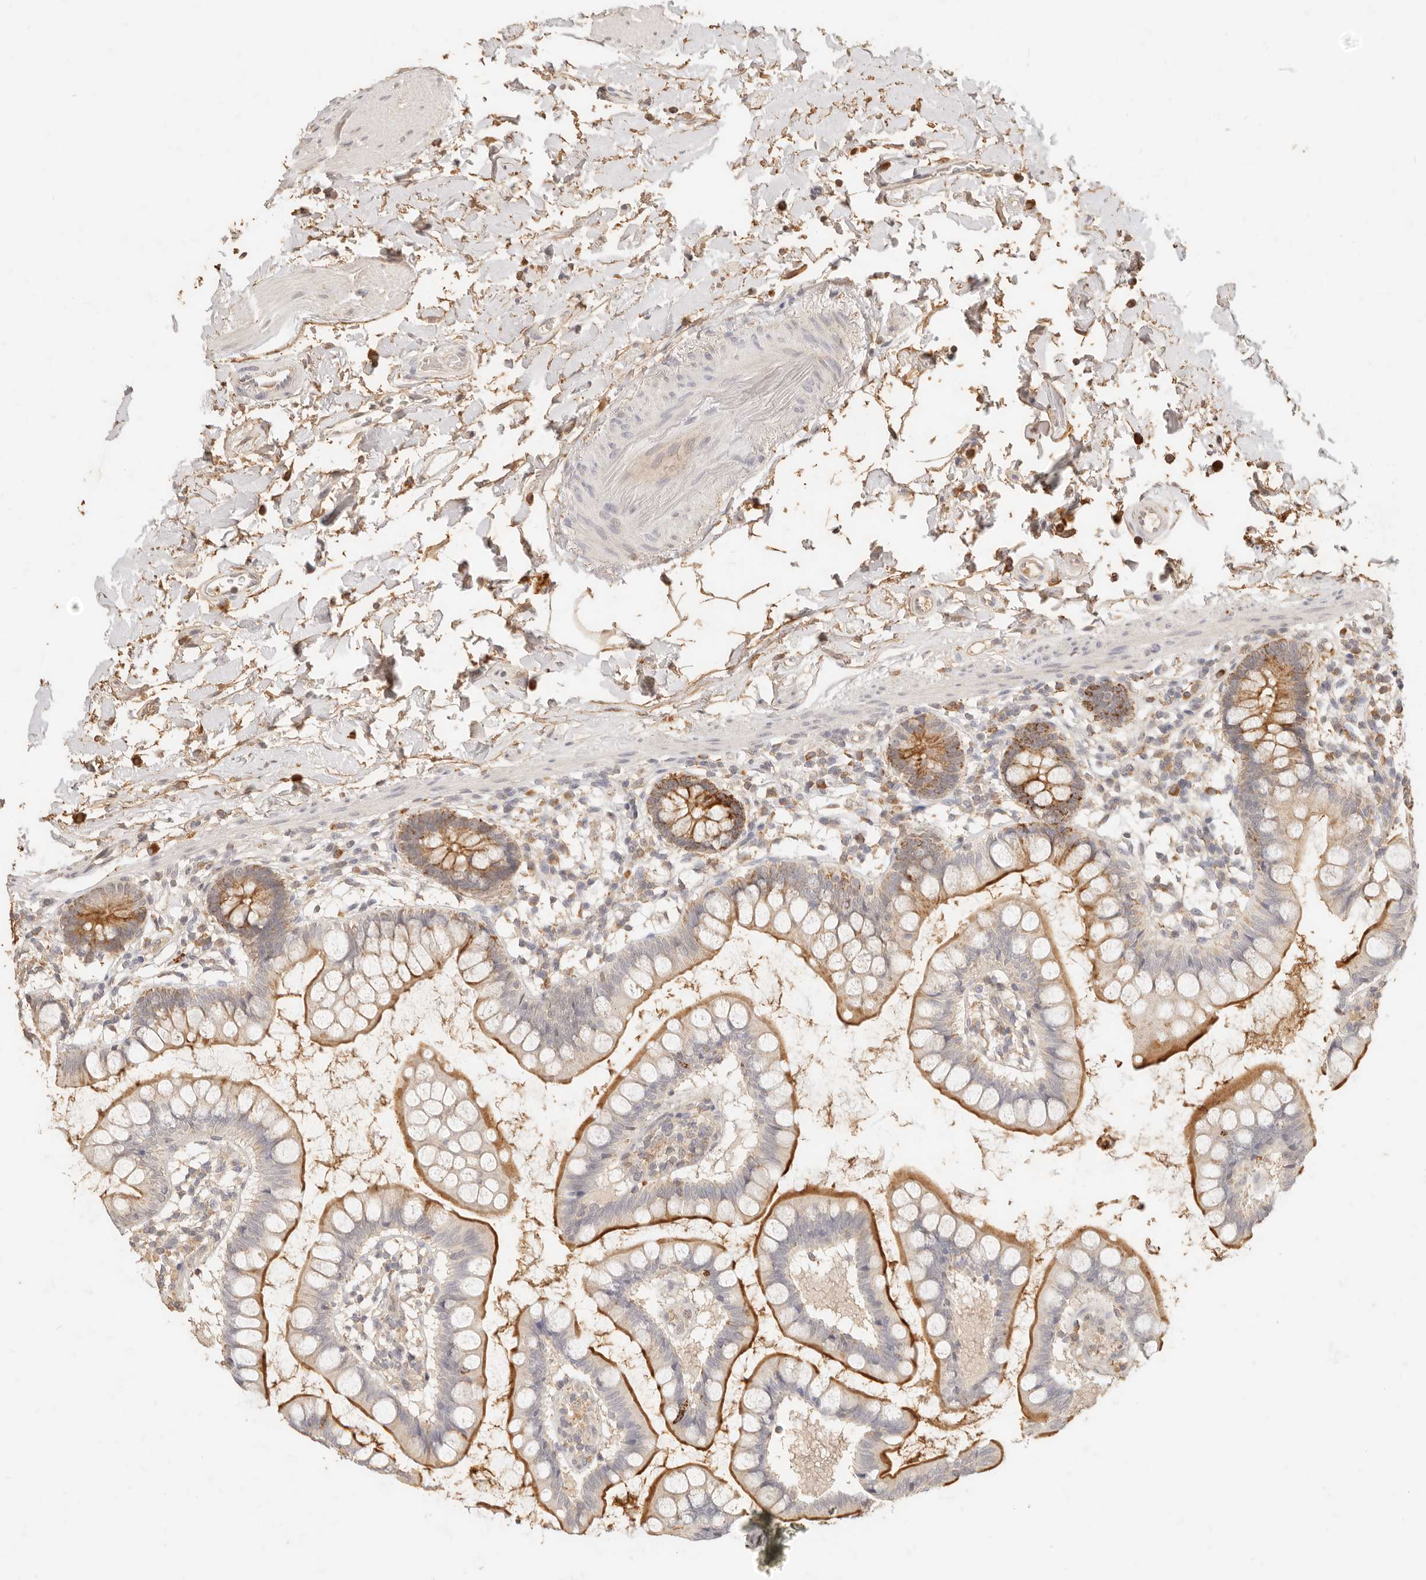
{"staining": {"intensity": "strong", "quantity": "25%-75%", "location": "cytoplasmic/membranous"}, "tissue": "small intestine", "cell_type": "Glandular cells", "image_type": "normal", "snomed": [{"axis": "morphology", "description": "Normal tissue, NOS"}, {"axis": "topography", "description": "Small intestine"}], "caption": "Benign small intestine displays strong cytoplasmic/membranous positivity in about 25%-75% of glandular cells (Brightfield microscopy of DAB IHC at high magnification)..", "gene": "TMTC2", "patient": {"sex": "female", "age": 84}}